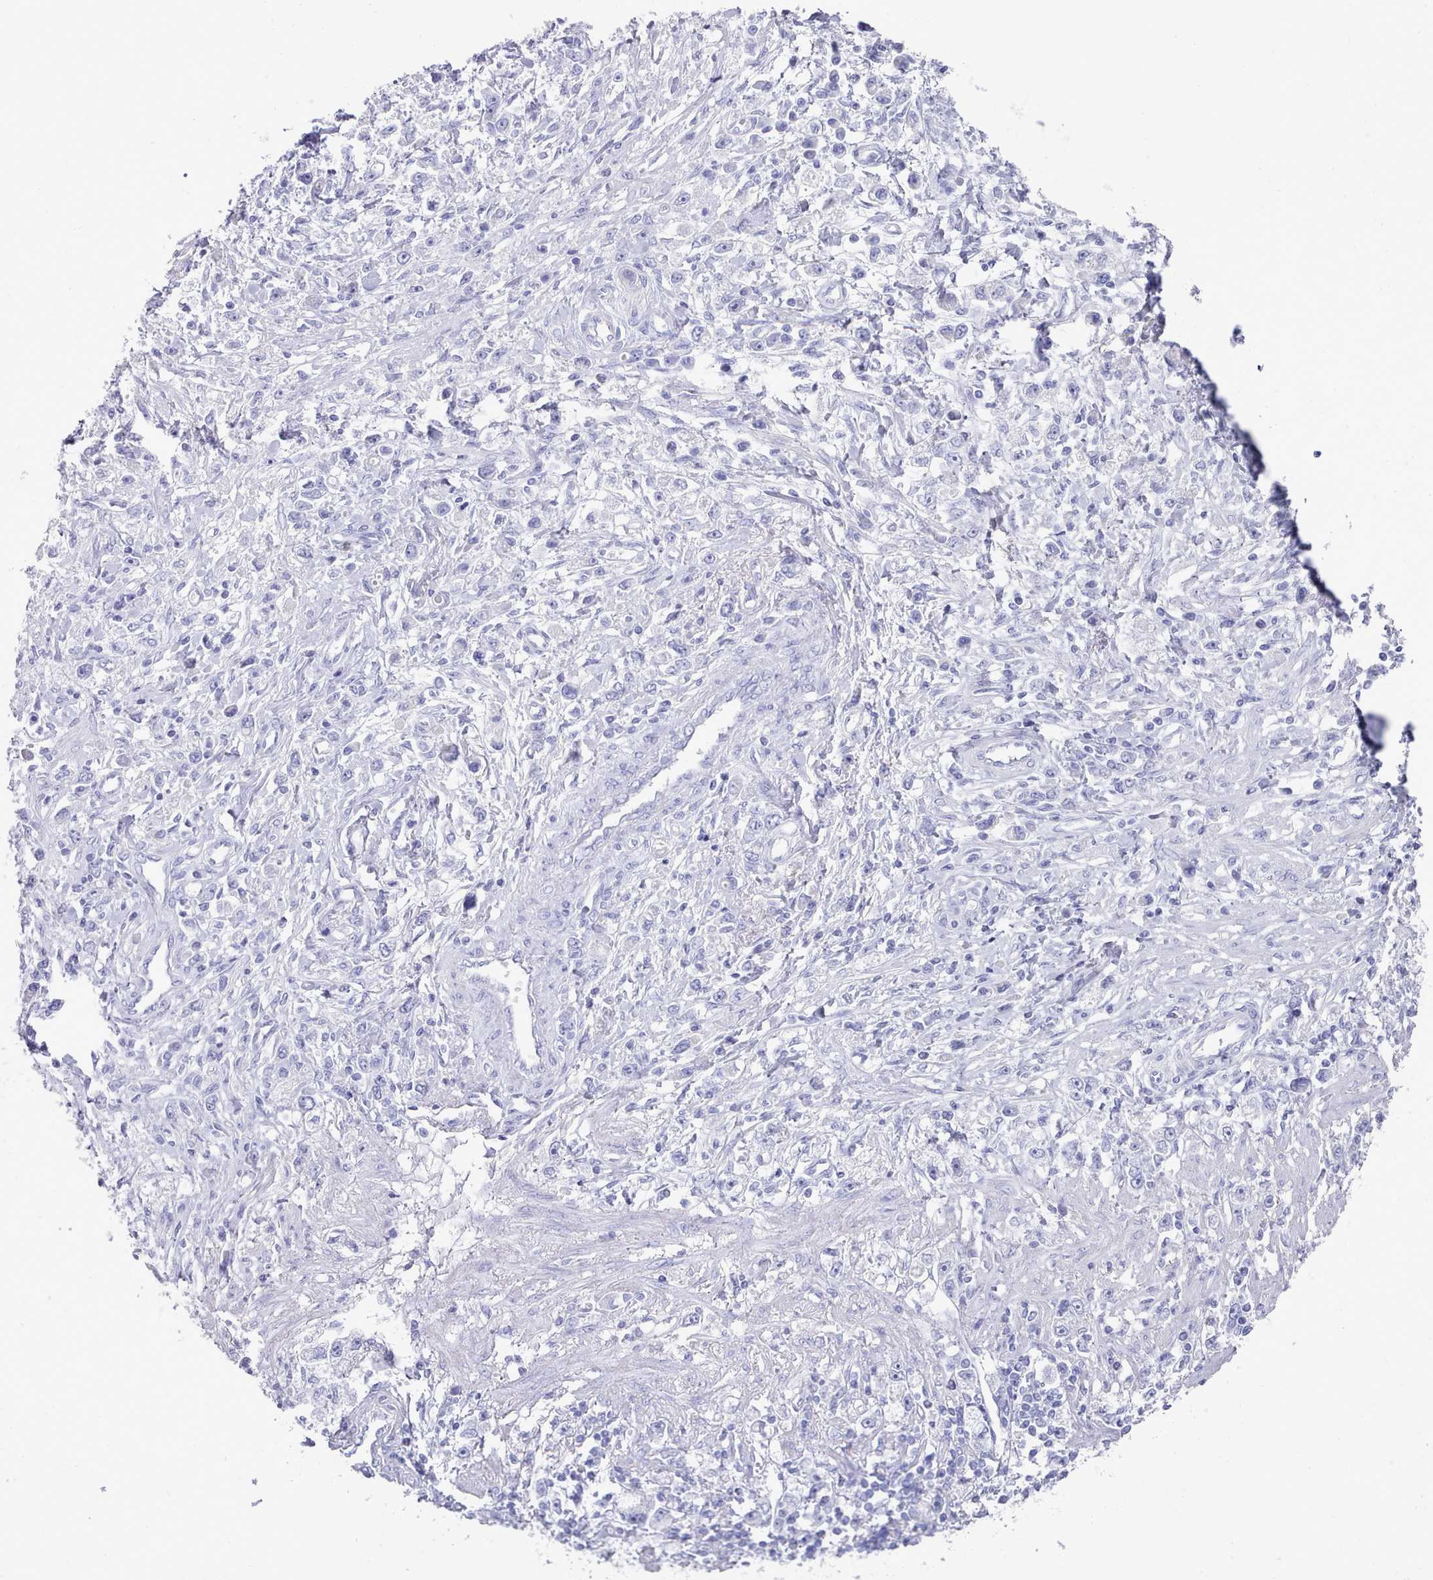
{"staining": {"intensity": "negative", "quantity": "none", "location": "none"}, "tissue": "stomach cancer", "cell_type": "Tumor cells", "image_type": "cancer", "snomed": [{"axis": "morphology", "description": "Adenocarcinoma, NOS"}, {"axis": "topography", "description": "Stomach"}], "caption": "High power microscopy photomicrograph of an IHC photomicrograph of stomach adenocarcinoma, revealing no significant expression in tumor cells.", "gene": "LRRC37A", "patient": {"sex": "female", "age": 59}}